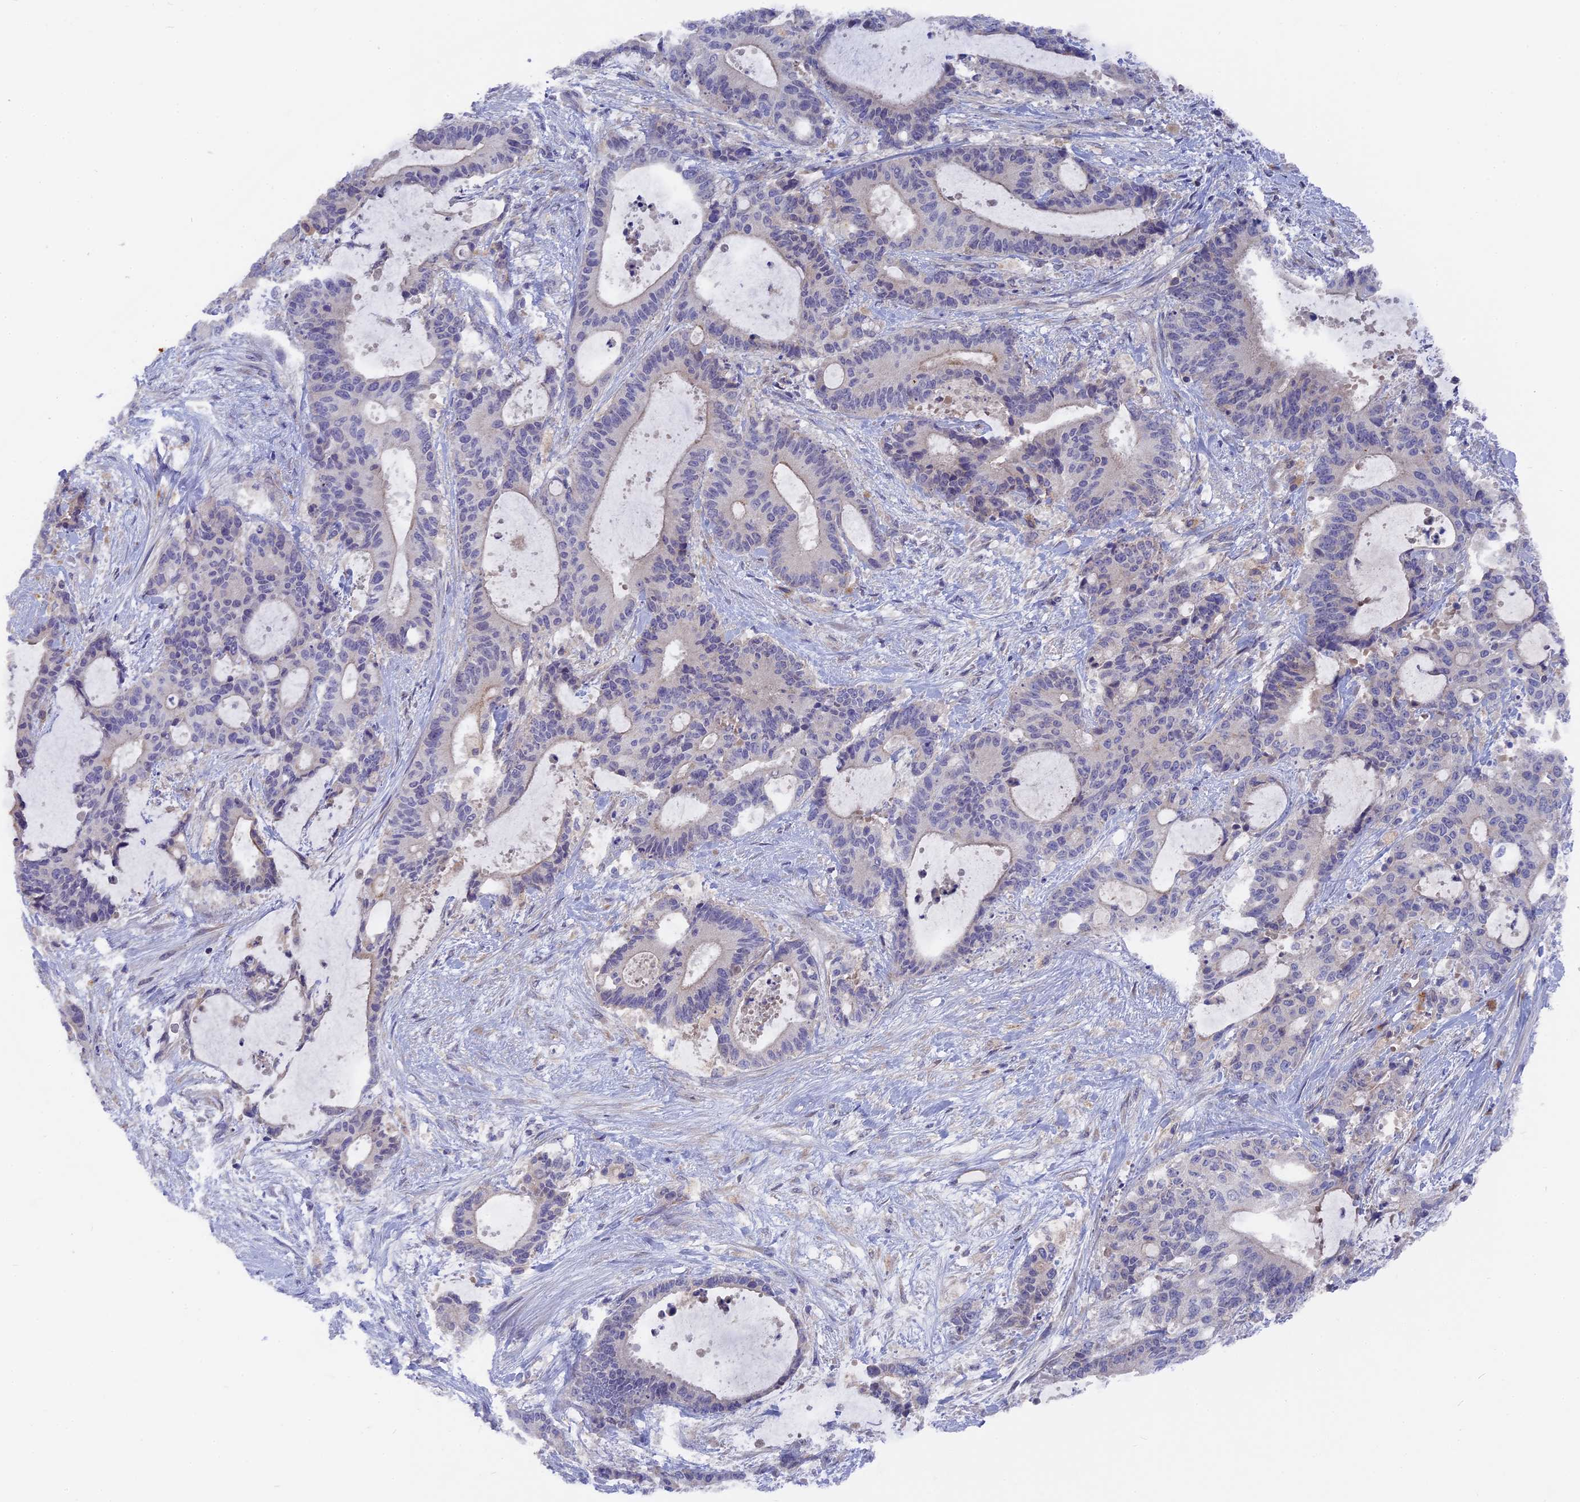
{"staining": {"intensity": "negative", "quantity": "none", "location": "none"}, "tissue": "liver cancer", "cell_type": "Tumor cells", "image_type": "cancer", "snomed": [{"axis": "morphology", "description": "Normal tissue, NOS"}, {"axis": "morphology", "description": "Cholangiocarcinoma"}, {"axis": "topography", "description": "Liver"}, {"axis": "topography", "description": "Peripheral nerve tissue"}], "caption": "A micrograph of liver cholangiocarcinoma stained for a protein shows no brown staining in tumor cells.", "gene": "TELO2", "patient": {"sex": "female", "age": 73}}